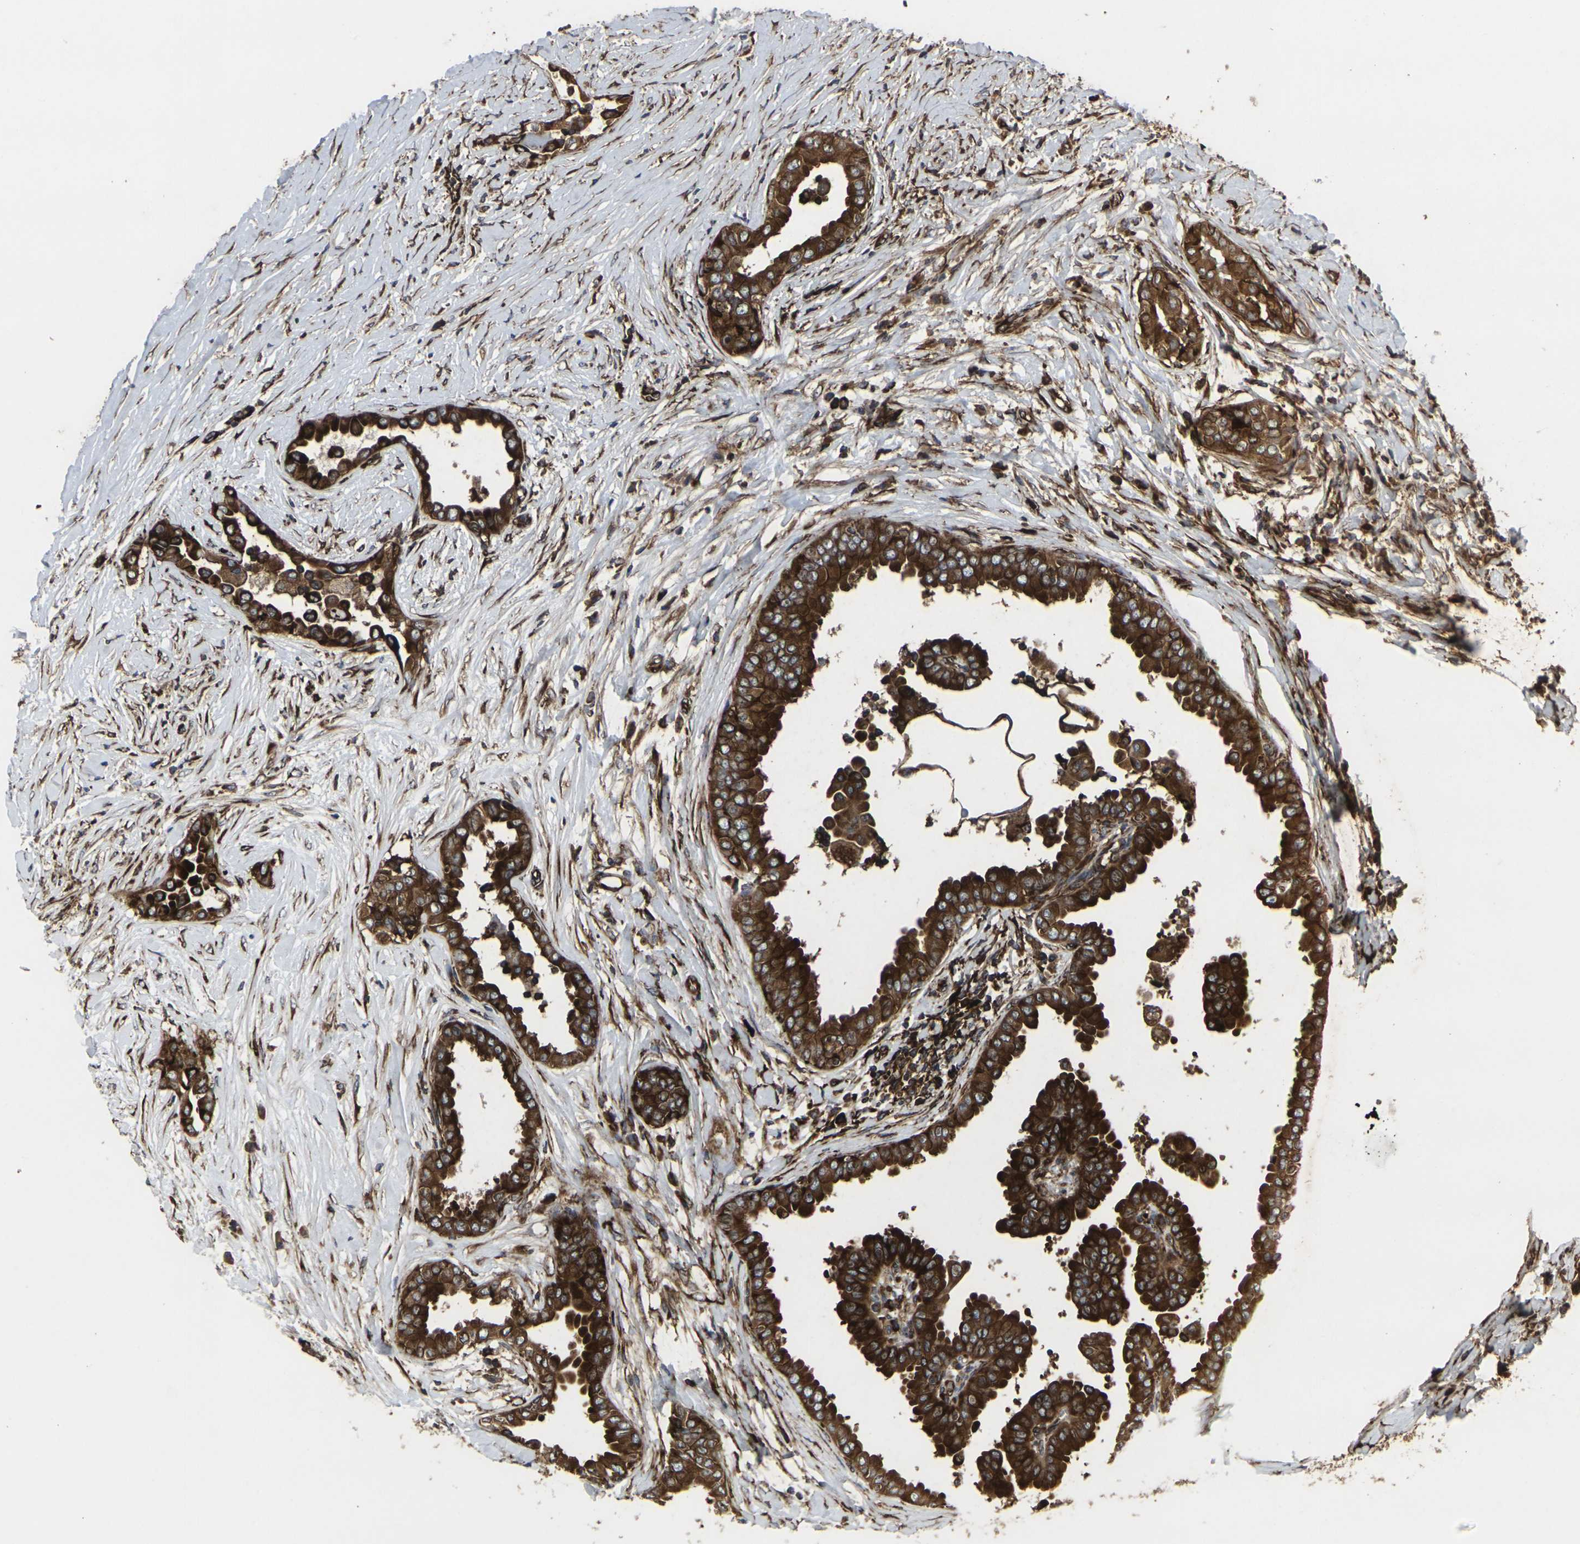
{"staining": {"intensity": "strong", "quantity": ">75%", "location": "cytoplasmic/membranous"}, "tissue": "thyroid cancer", "cell_type": "Tumor cells", "image_type": "cancer", "snomed": [{"axis": "morphology", "description": "Papillary adenocarcinoma, NOS"}, {"axis": "topography", "description": "Thyroid gland"}], "caption": "Thyroid cancer (papillary adenocarcinoma) stained with DAB (3,3'-diaminobenzidine) immunohistochemistry demonstrates high levels of strong cytoplasmic/membranous expression in about >75% of tumor cells.", "gene": "MARCHF2", "patient": {"sex": "male", "age": 33}}